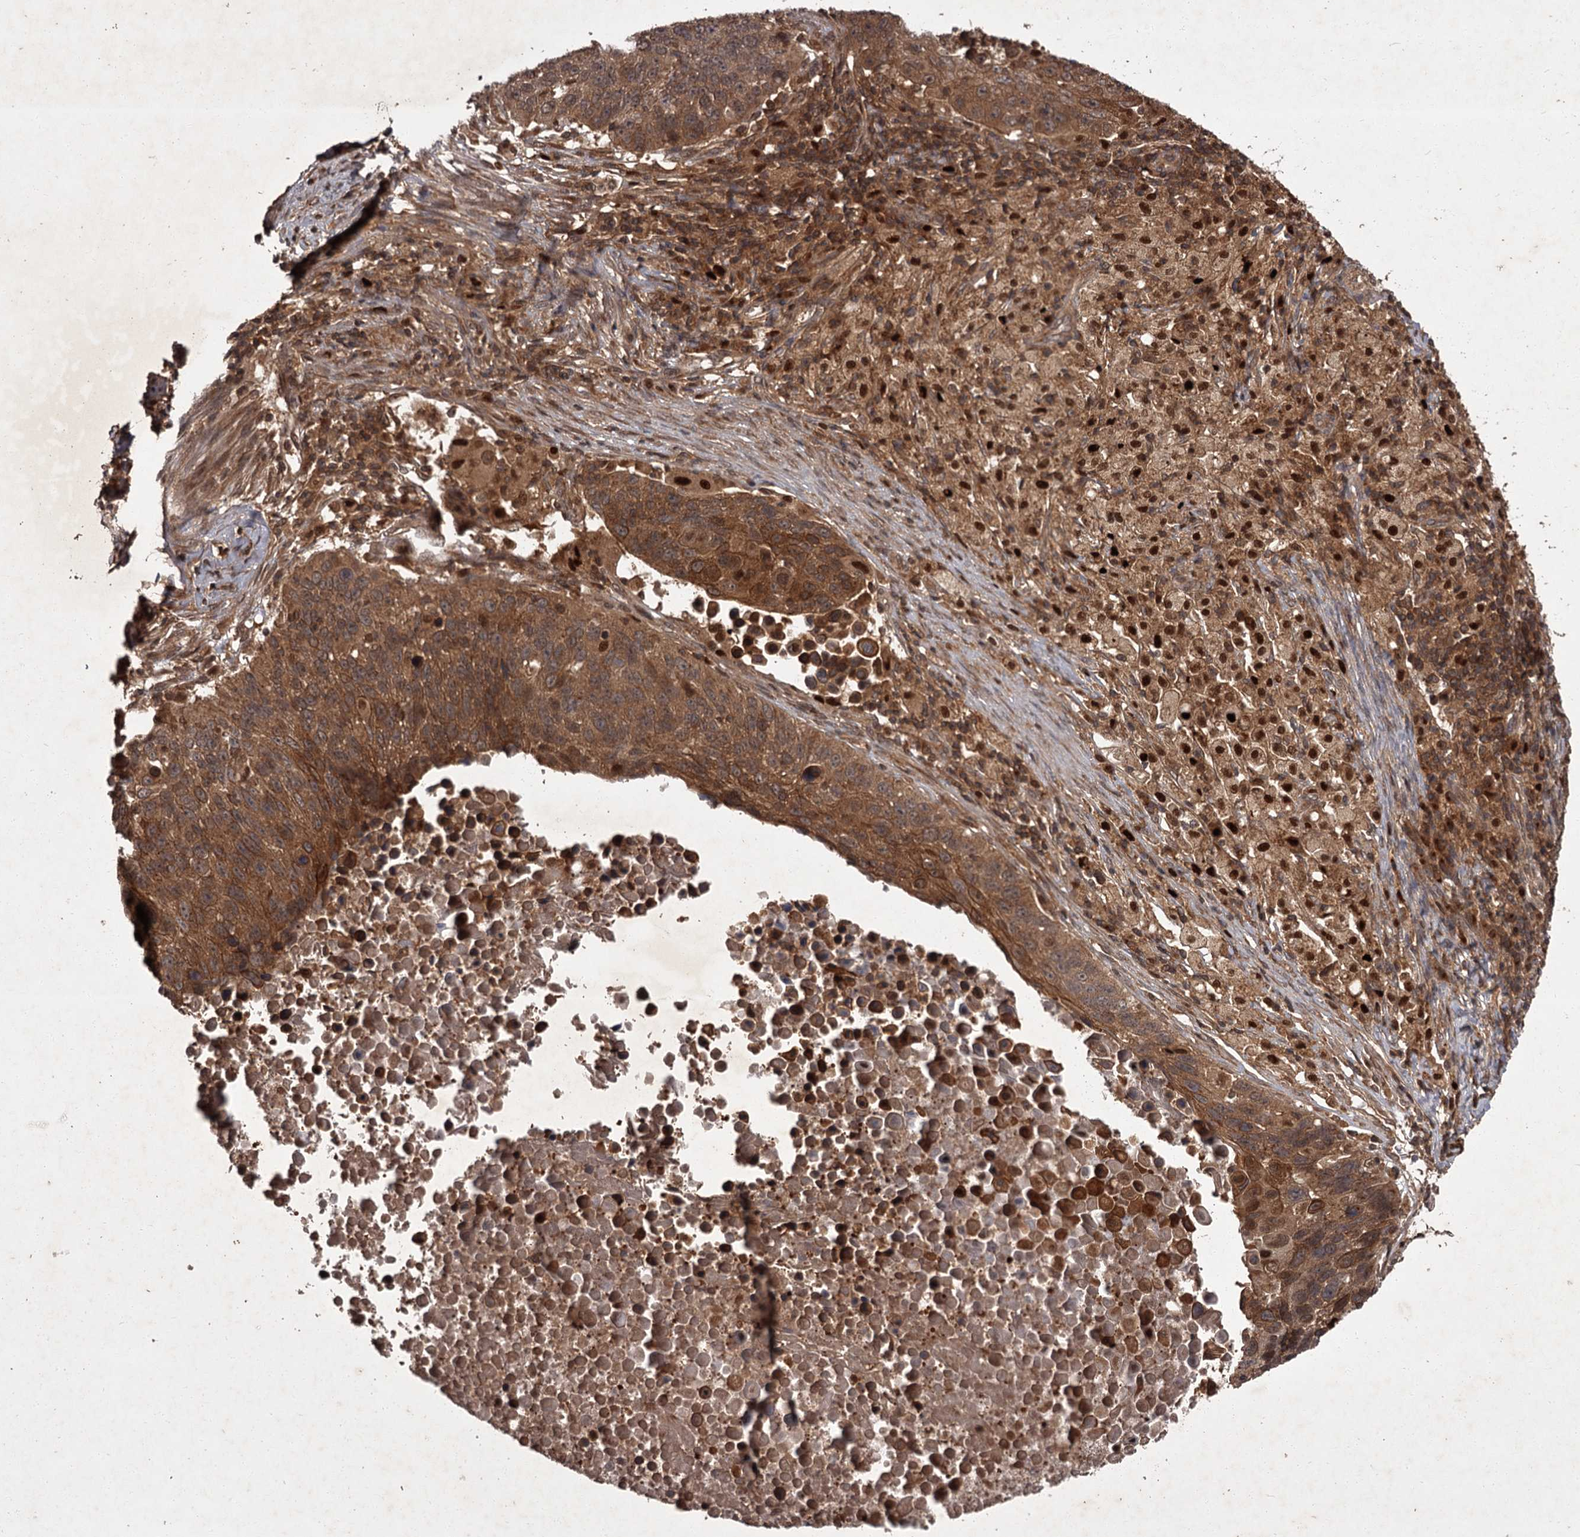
{"staining": {"intensity": "strong", "quantity": ">75%", "location": "cytoplasmic/membranous"}, "tissue": "lung cancer", "cell_type": "Tumor cells", "image_type": "cancer", "snomed": [{"axis": "morphology", "description": "Normal tissue, NOS"}, {"axis": "morphology", "description": "Squamous cell carcinoma, NOS"}, {"axis": "topography", "description": "Lymph node"}, {"axis": "topography", "description": "Lung"}], "caption": "A micrograph of lung cancer (squamous cell carcinoma) stained for a protein demonstrates strong cytoplasmic/membranous brown staining in tumor cells.", "gene": "TBC1D23", "patient": {"sex": "male", "age": 66}}